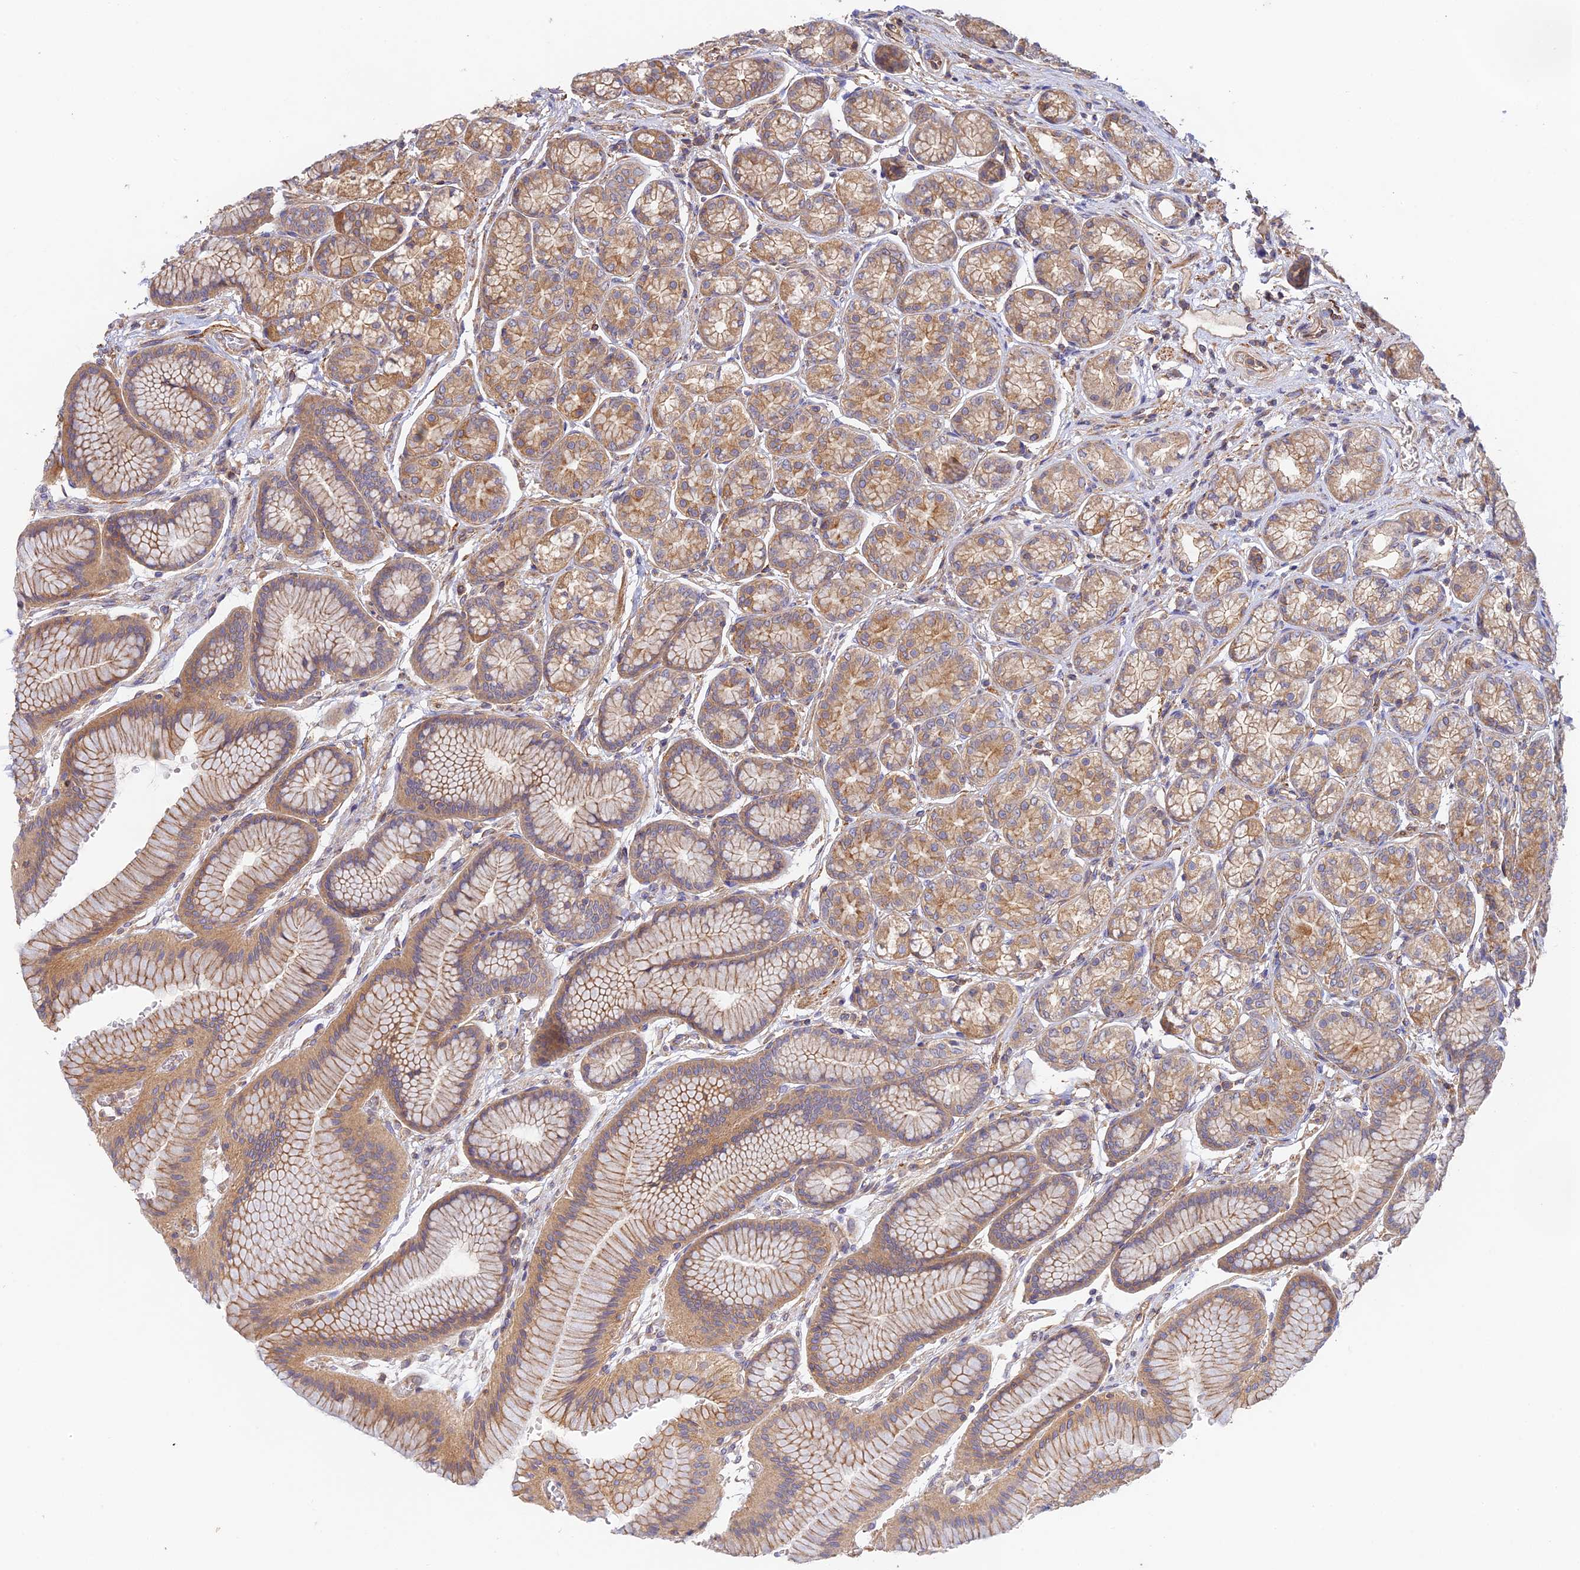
{"staining": {"intensity": "moderate", "quantity": ">75%", "location": "cytoplasmic/membranous"}, "tissue": "stomach", "cell_type": "Glandular cells", "image_type": "normal", "snomed": [{"axis": "morphology", "description": "Normal tissue, NOS"}, {"axis": "morphology", "description": "Adenocarcinoma, NOS"}, {"axis": "morphology", "description": "Adenocarcinoma, High grade"}, {"axis": "topography", "description": "Stomach, upper"}, {"axis": "topography", "description": "Stomach"}], "caption": "Moderate cytoplasmic/membranous positivity is appreciated in about >75% of glandular cells in normal stomach.", "gene": "MYO9A", "patient": {"sex": "female", "age": 65}}